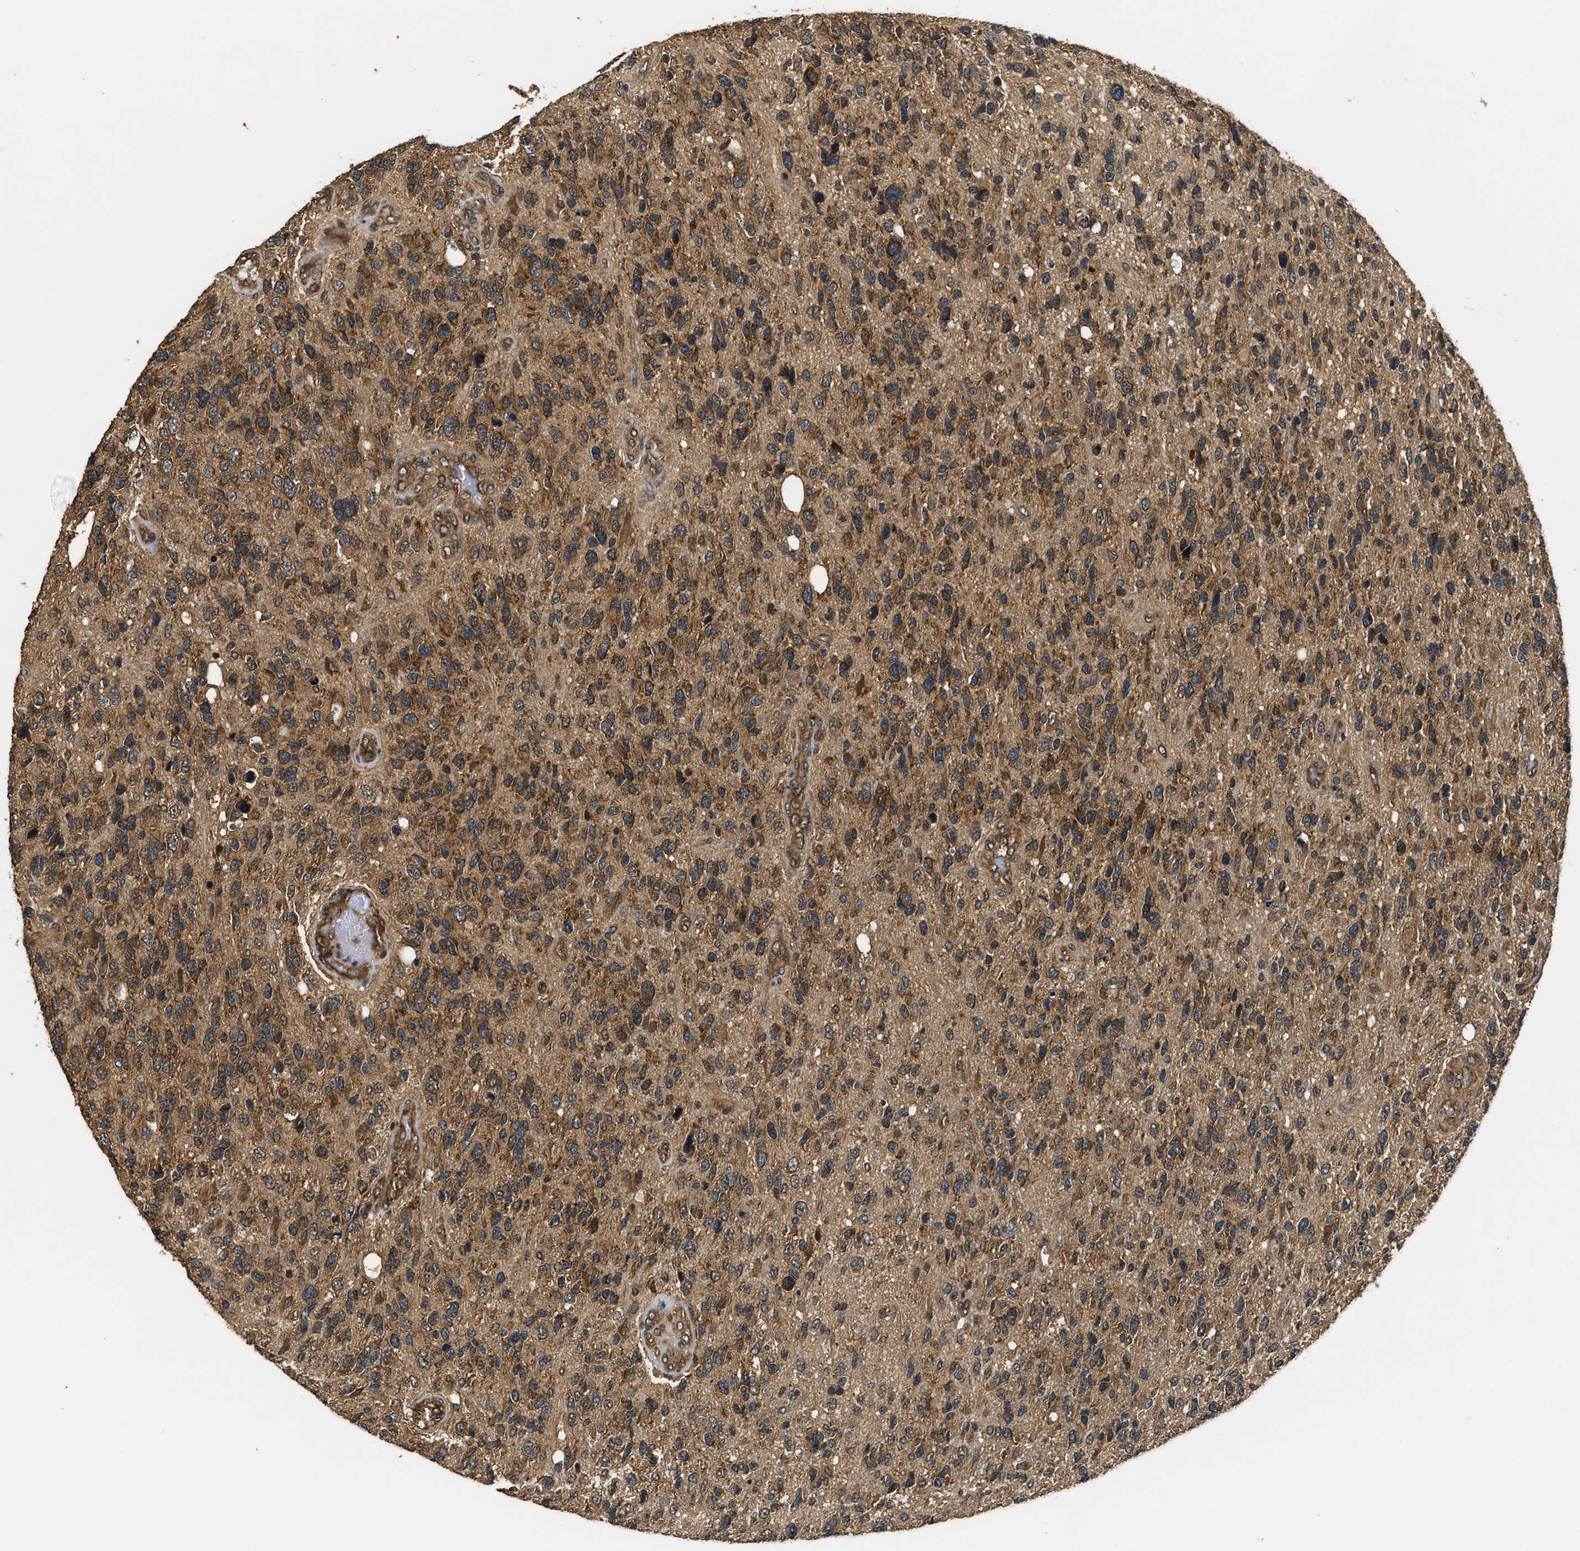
{"staining": {"intensity": "strong", "quantity": ">75%", "location": "cytoplasmic/membranous"}, "tissue": "glioma", "cell_type": "Tumor cells", "image_type": "cancer", "snomed": [{"axis": "morphology", "description": "Glioma, malignant, High grade"}, {"axis": "topography", "description": "Brain"}], "caption": "IHC staining of high-grade glioma (malignant), which shows high levels of strong cytoplasmic/membranous expression in about >75% of tumor cells indicating strong cytoplasmic/membranous protein staining. The staining was performed using DAB (3,3'-diaminobenzidine) (brown) for protein detection and nuclei were counterstained in hematoxylin (blue).", "gene": "DNAJC2", "patient": {"sex": "female", "age": 58}}